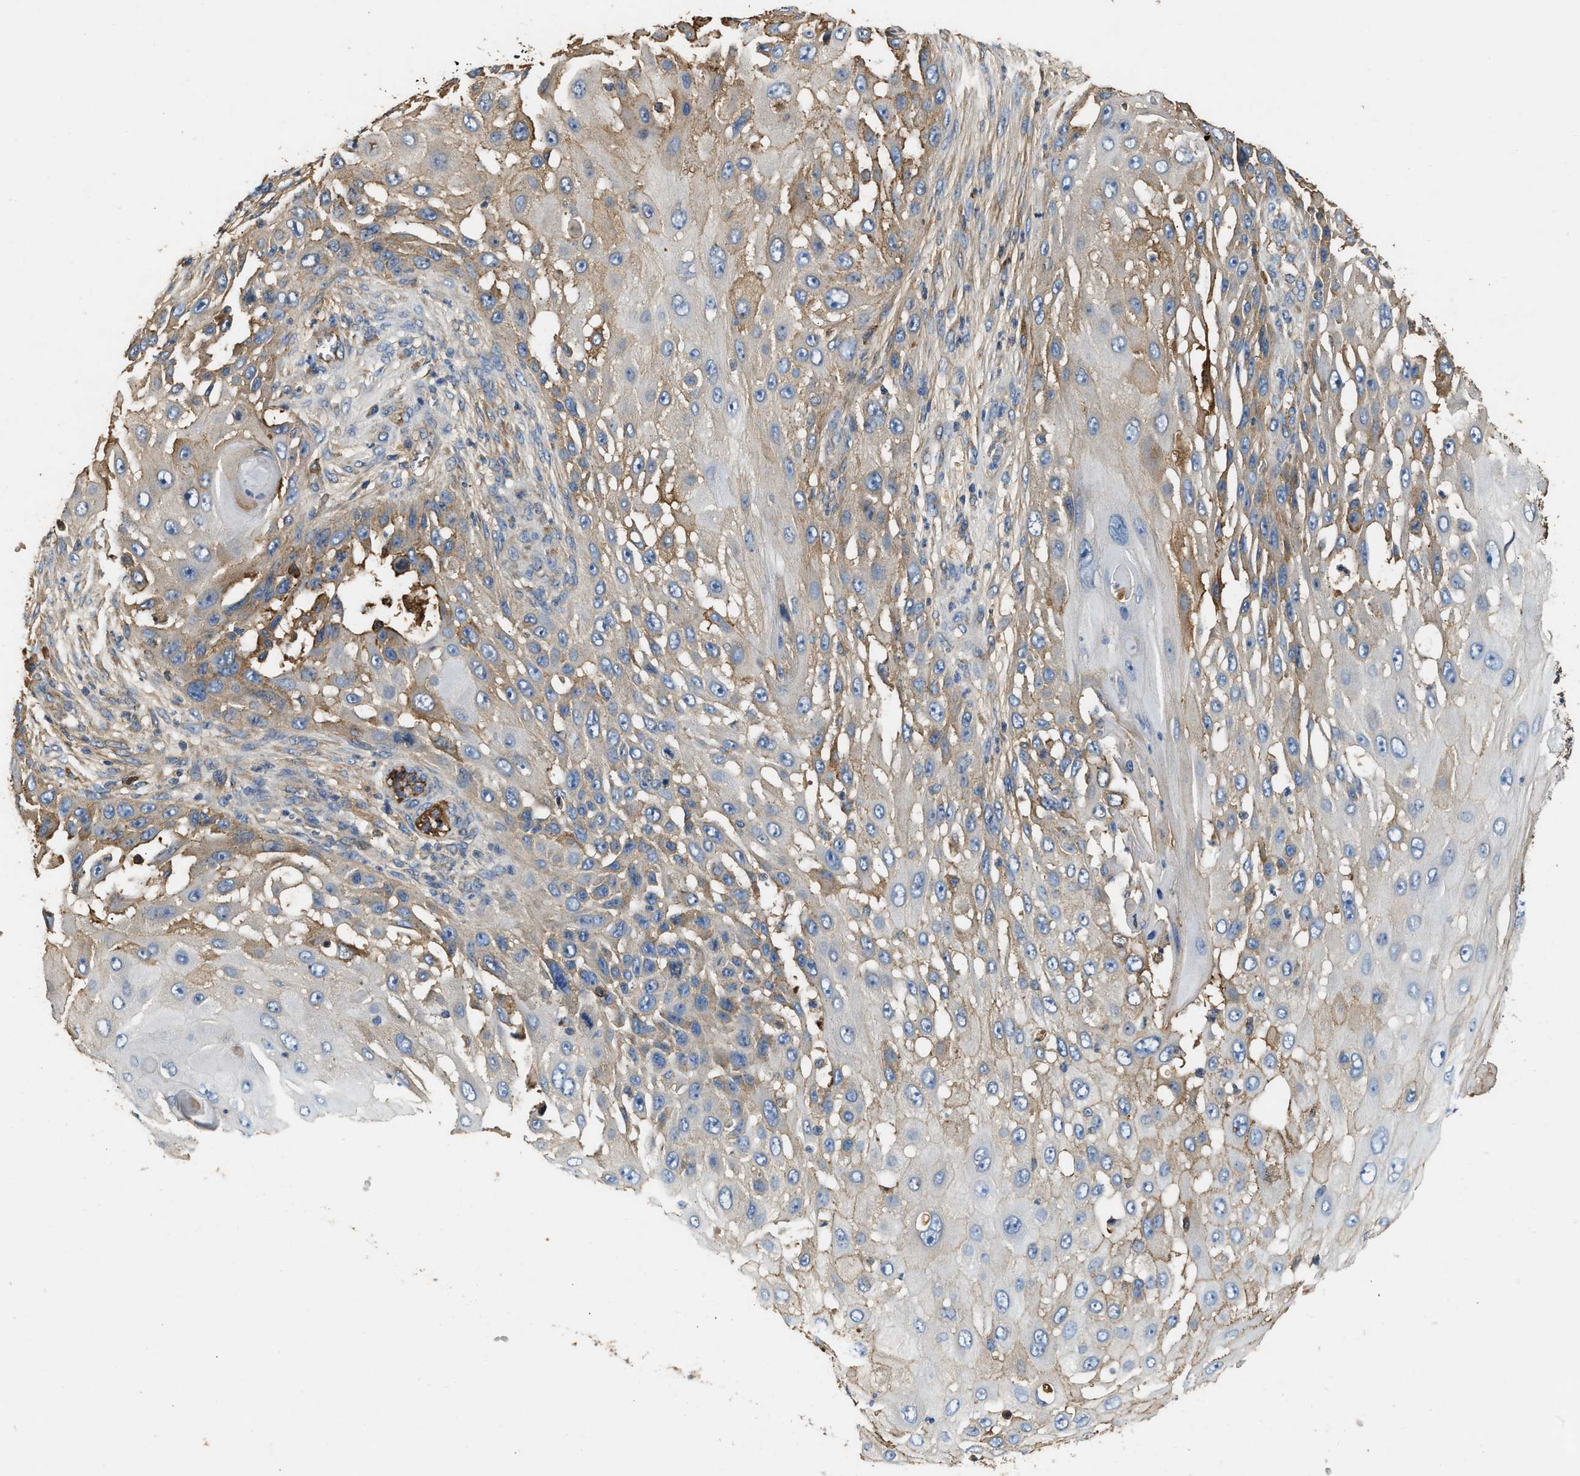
{"staining": {"intensity": "moderate", "quantity": "<25%", "location": "cytoplasmic/membranous"}, "tissue": "skin cancer", "cell_type": "Tumor cells", "image_type": "cancer", "snomed": [{"axis": "morphology", "description": "Squamous cell carcinoma, NOS"}, {"axis": "topography", "description": "Skin"}], "caption": "The histopathology image shows staining of squamous cell carcinoma (skin), revealing moderate cytoplasmic/membranous protein expression (brown color) within tumor cells.", "gene": "TMEM268", "patient": {"sex": "female", "age": 44}}